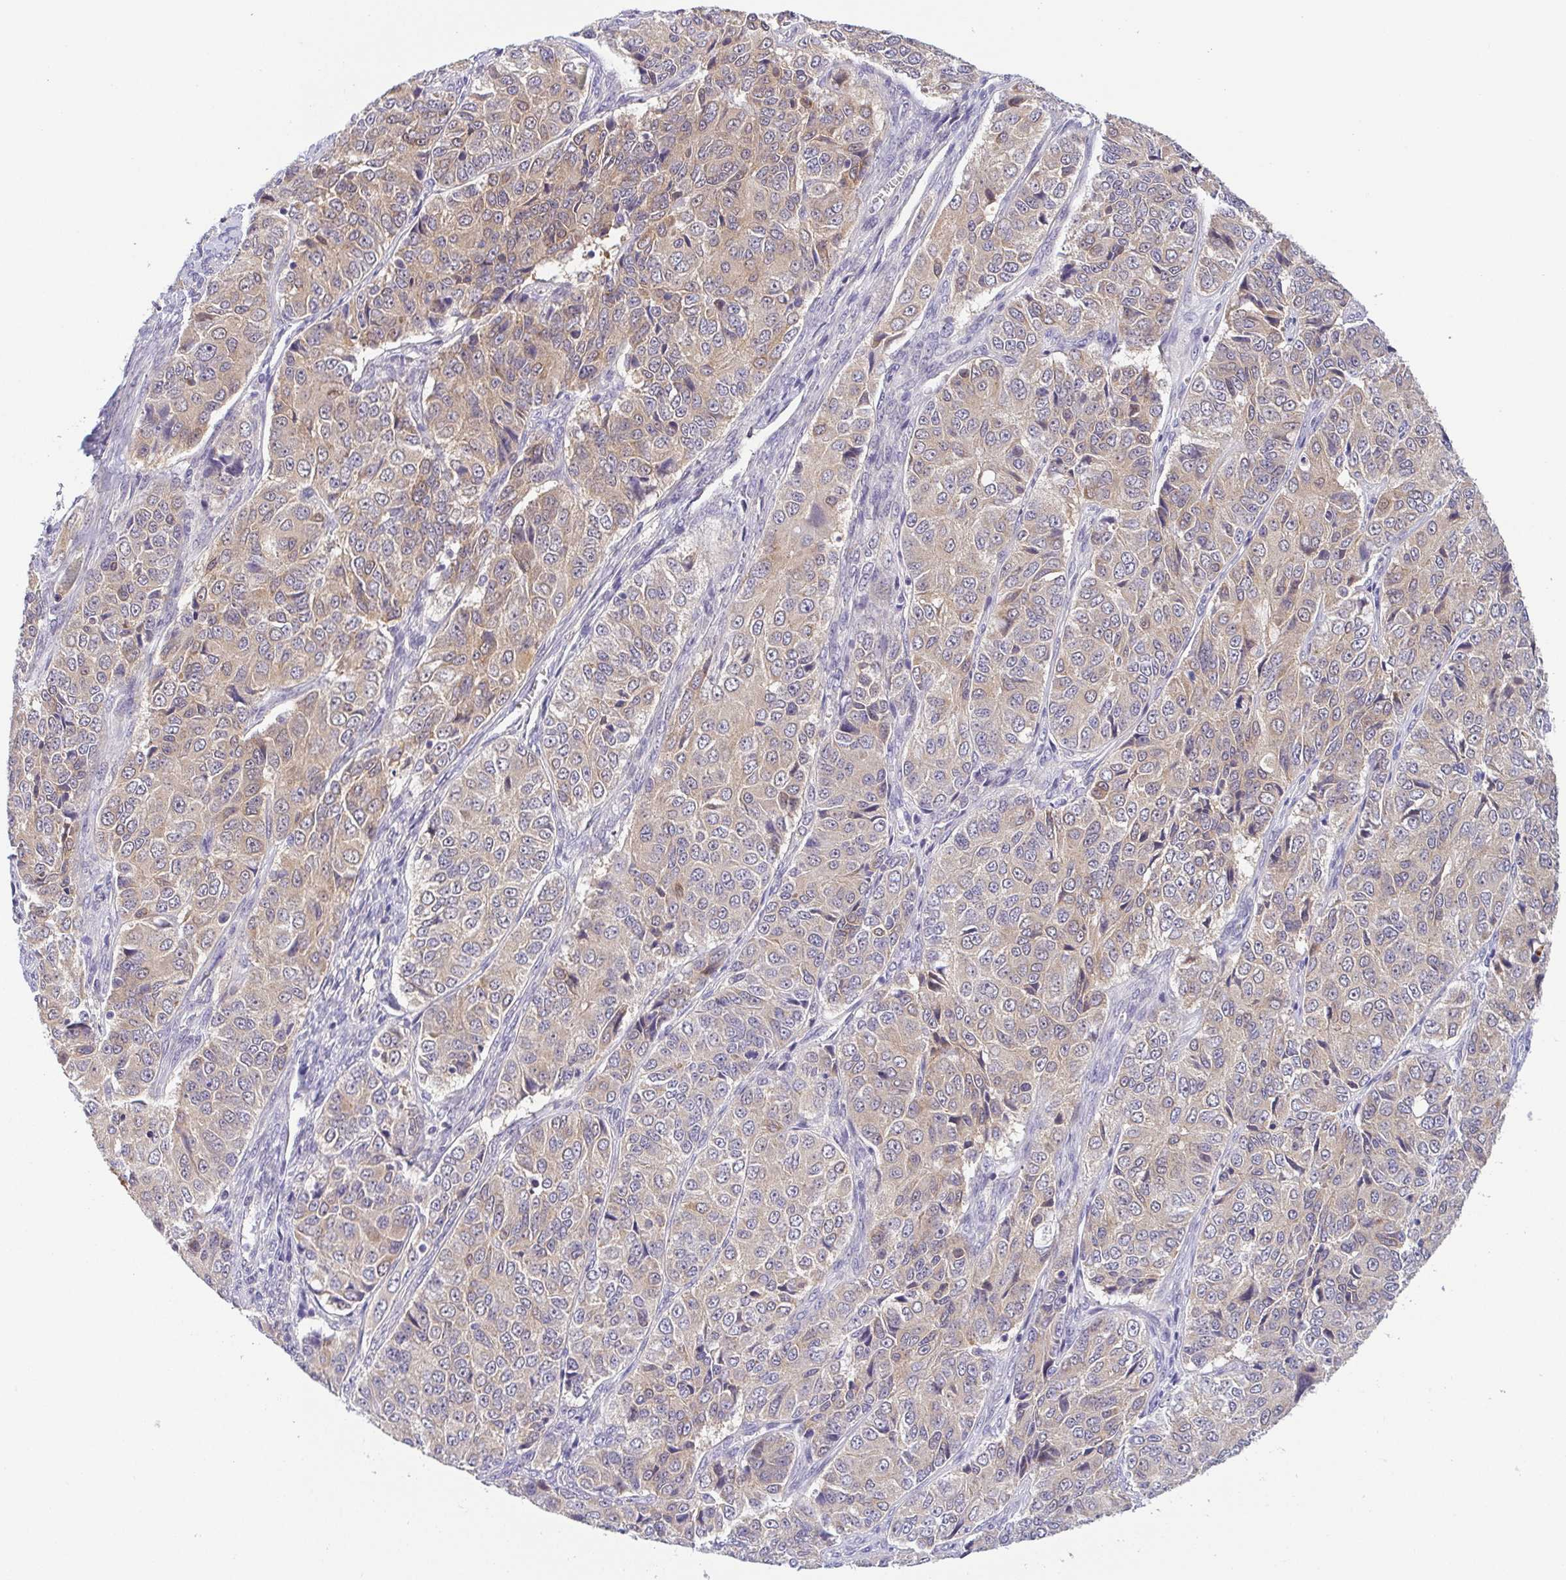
{"staining": {"intensity": "weak", "quantity": ">75%", "location": "cytoplasmic/membranous"}, "tissue": "ovarian cancer", "cell_type": "Tumor cells", "image_type": "cancer", "snomed": [{"axis": "morphology", "description": "Carcinoma, endometroid"}, {"axis": "topography", "description": "Ovary"}], "caption": "IHC (DAB (3,3'-diaminobenzidine)) staining of ovarian endometroid carcinoma shows weak cytoplasmic/membranous protein positivity in about >75% of tumor cells.", "gene": "BCL2L1", "patient": {"sex": "female", "age": 51}}